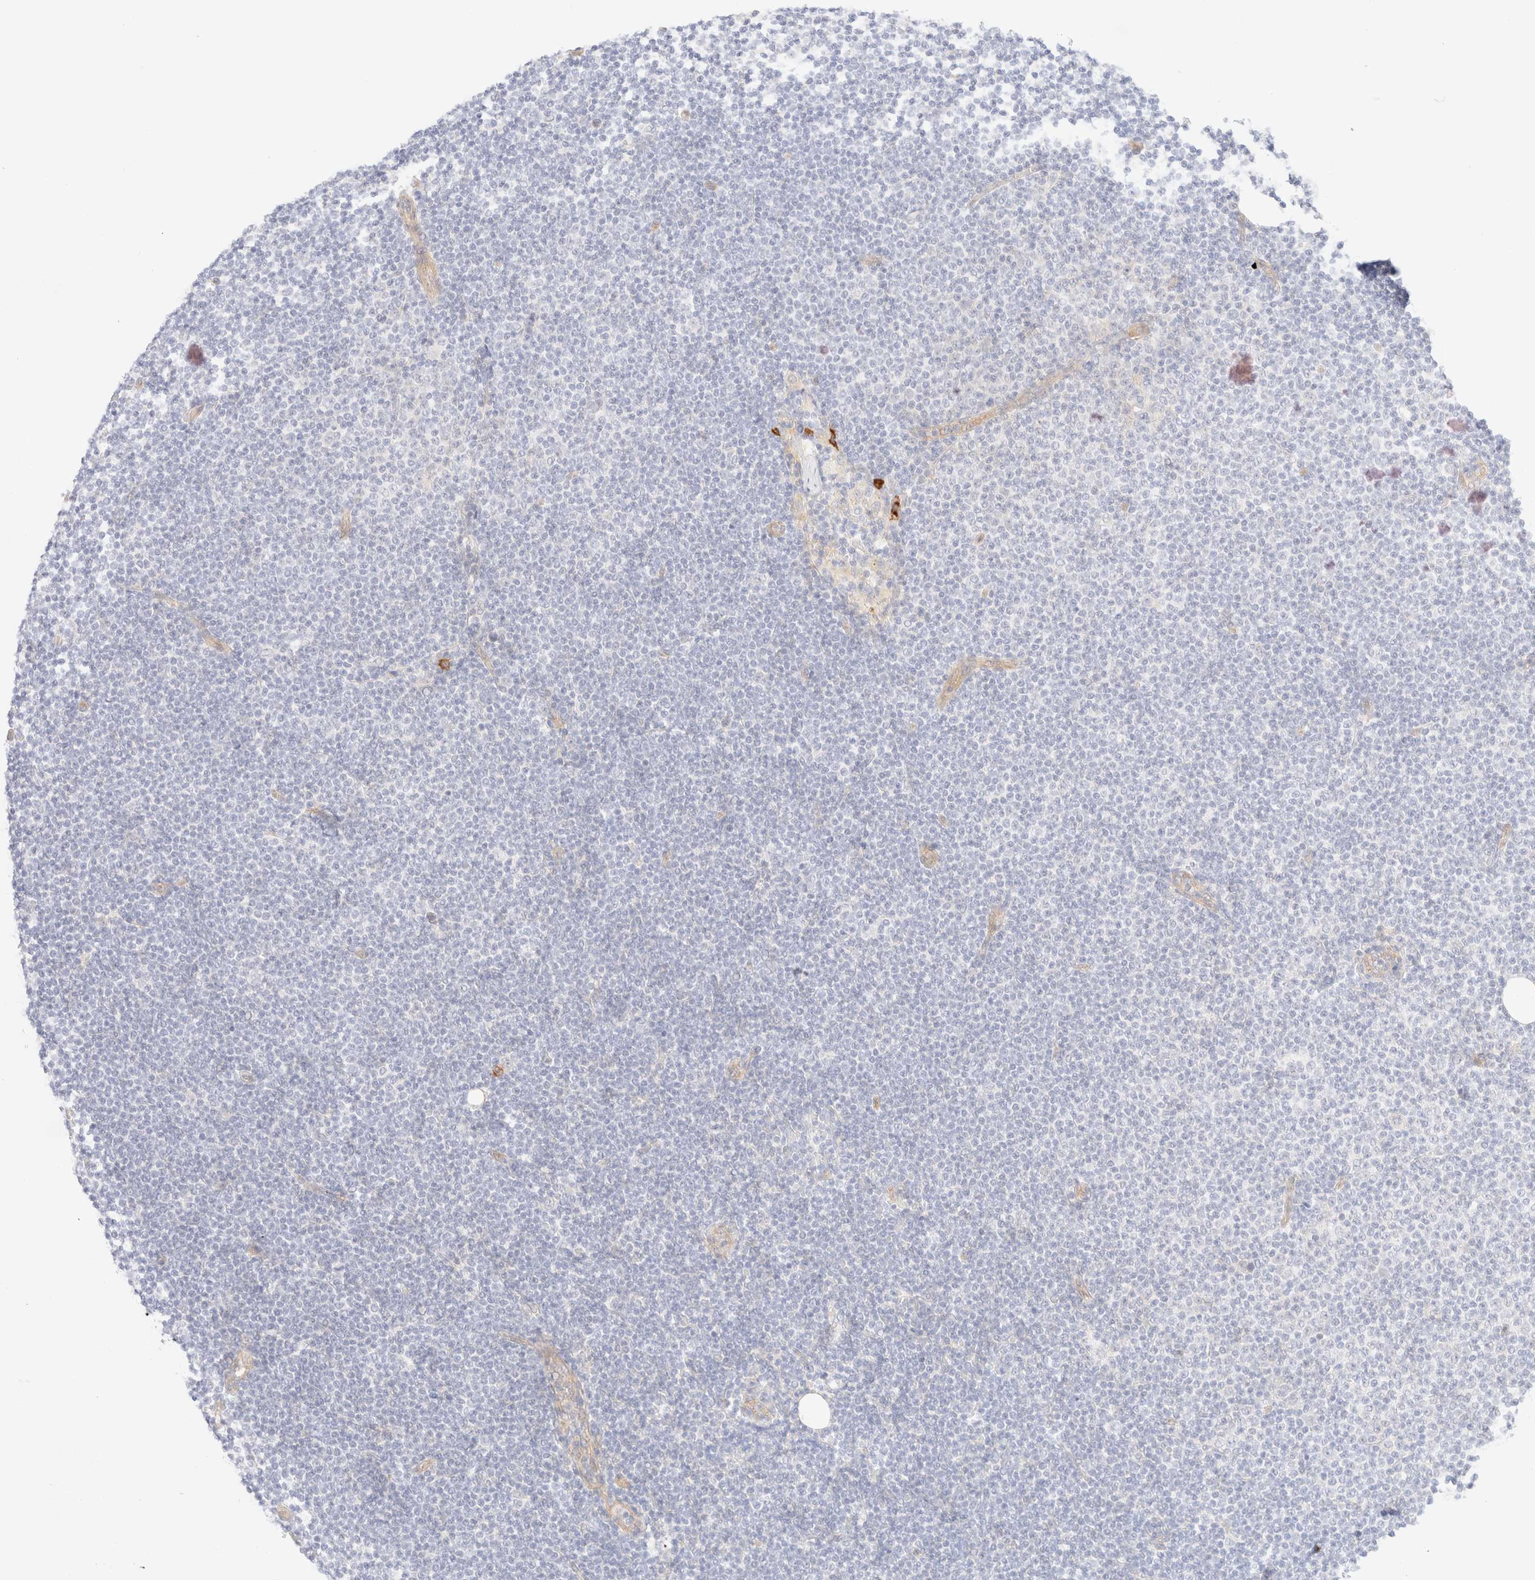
{"staining": {"intensity": "negative", "quantity": "none", "location": "none"}, "tissue": "lymphoma", "cell_type": "Tumor cells", "image_type": "cancer", "snomed": [{"axis": "morphology", "description": "Malignant lymphoma, non-Hodgkin's type, Low grade"}, {"axis": "topography", "description": "Lymph node"}], "caption": "Immunohistochemical staining of malignant lymphoma, non-Hodgkin's type (low-grade) exhibits no significant expression in tumor cells.", "gene": "NIBAN2", "patient": {"sex": "female", "age": 53}}